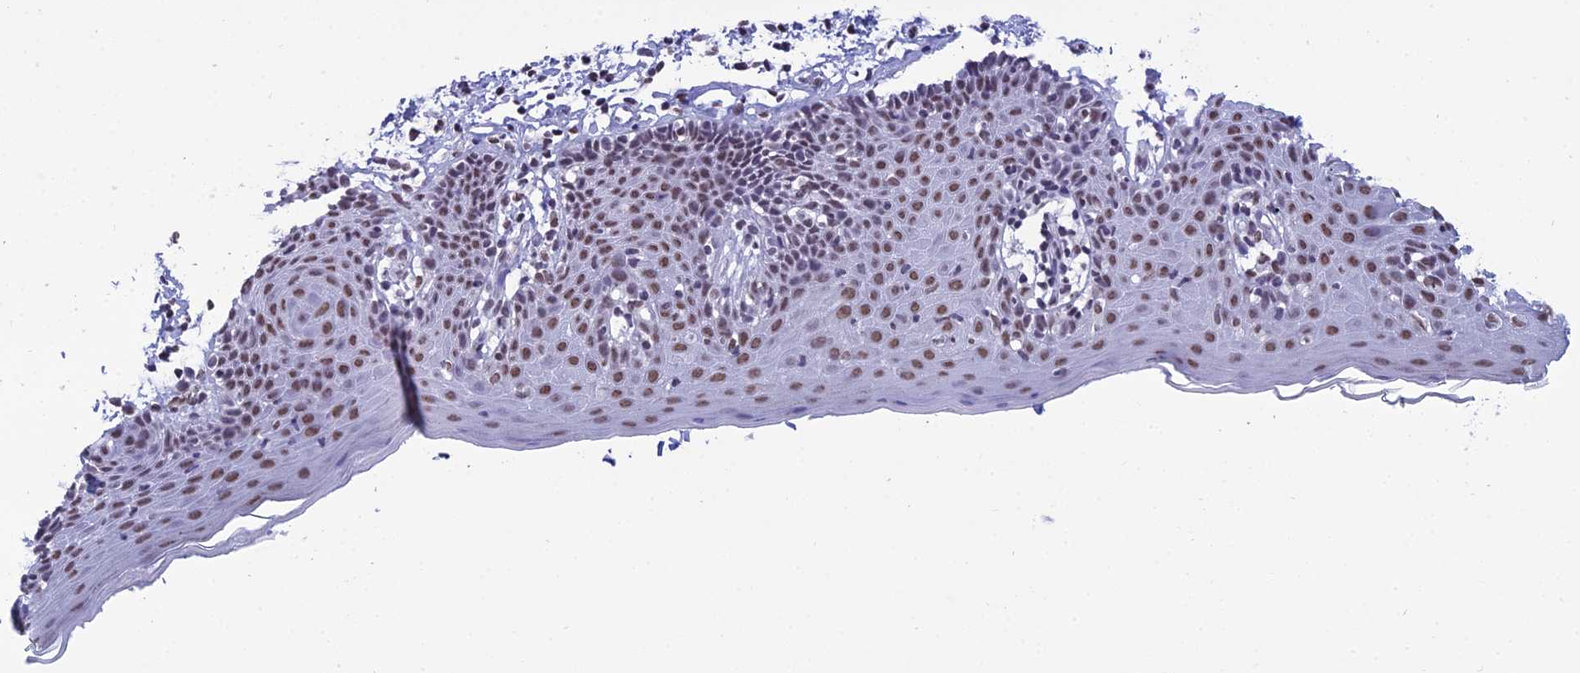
{"staining": {"intensity": "moderate", "quantity": ">75%", "location": "nuclear"}, "tissue": "skin", "cell_type": "Epidermal cells", "image_type": "normal", "snomed": [{"axis": "morphology", "description": "Normal tissue, NOS"}, {"axis": "topography", "description": "Vulva"}], "caption": "Protein staining of benign skin exhibits moderate nuclear staining in approximately >75% of epidermal cells.", "gene": "PRAMEF12", "patient": {"sex": "female", "age": 66}}